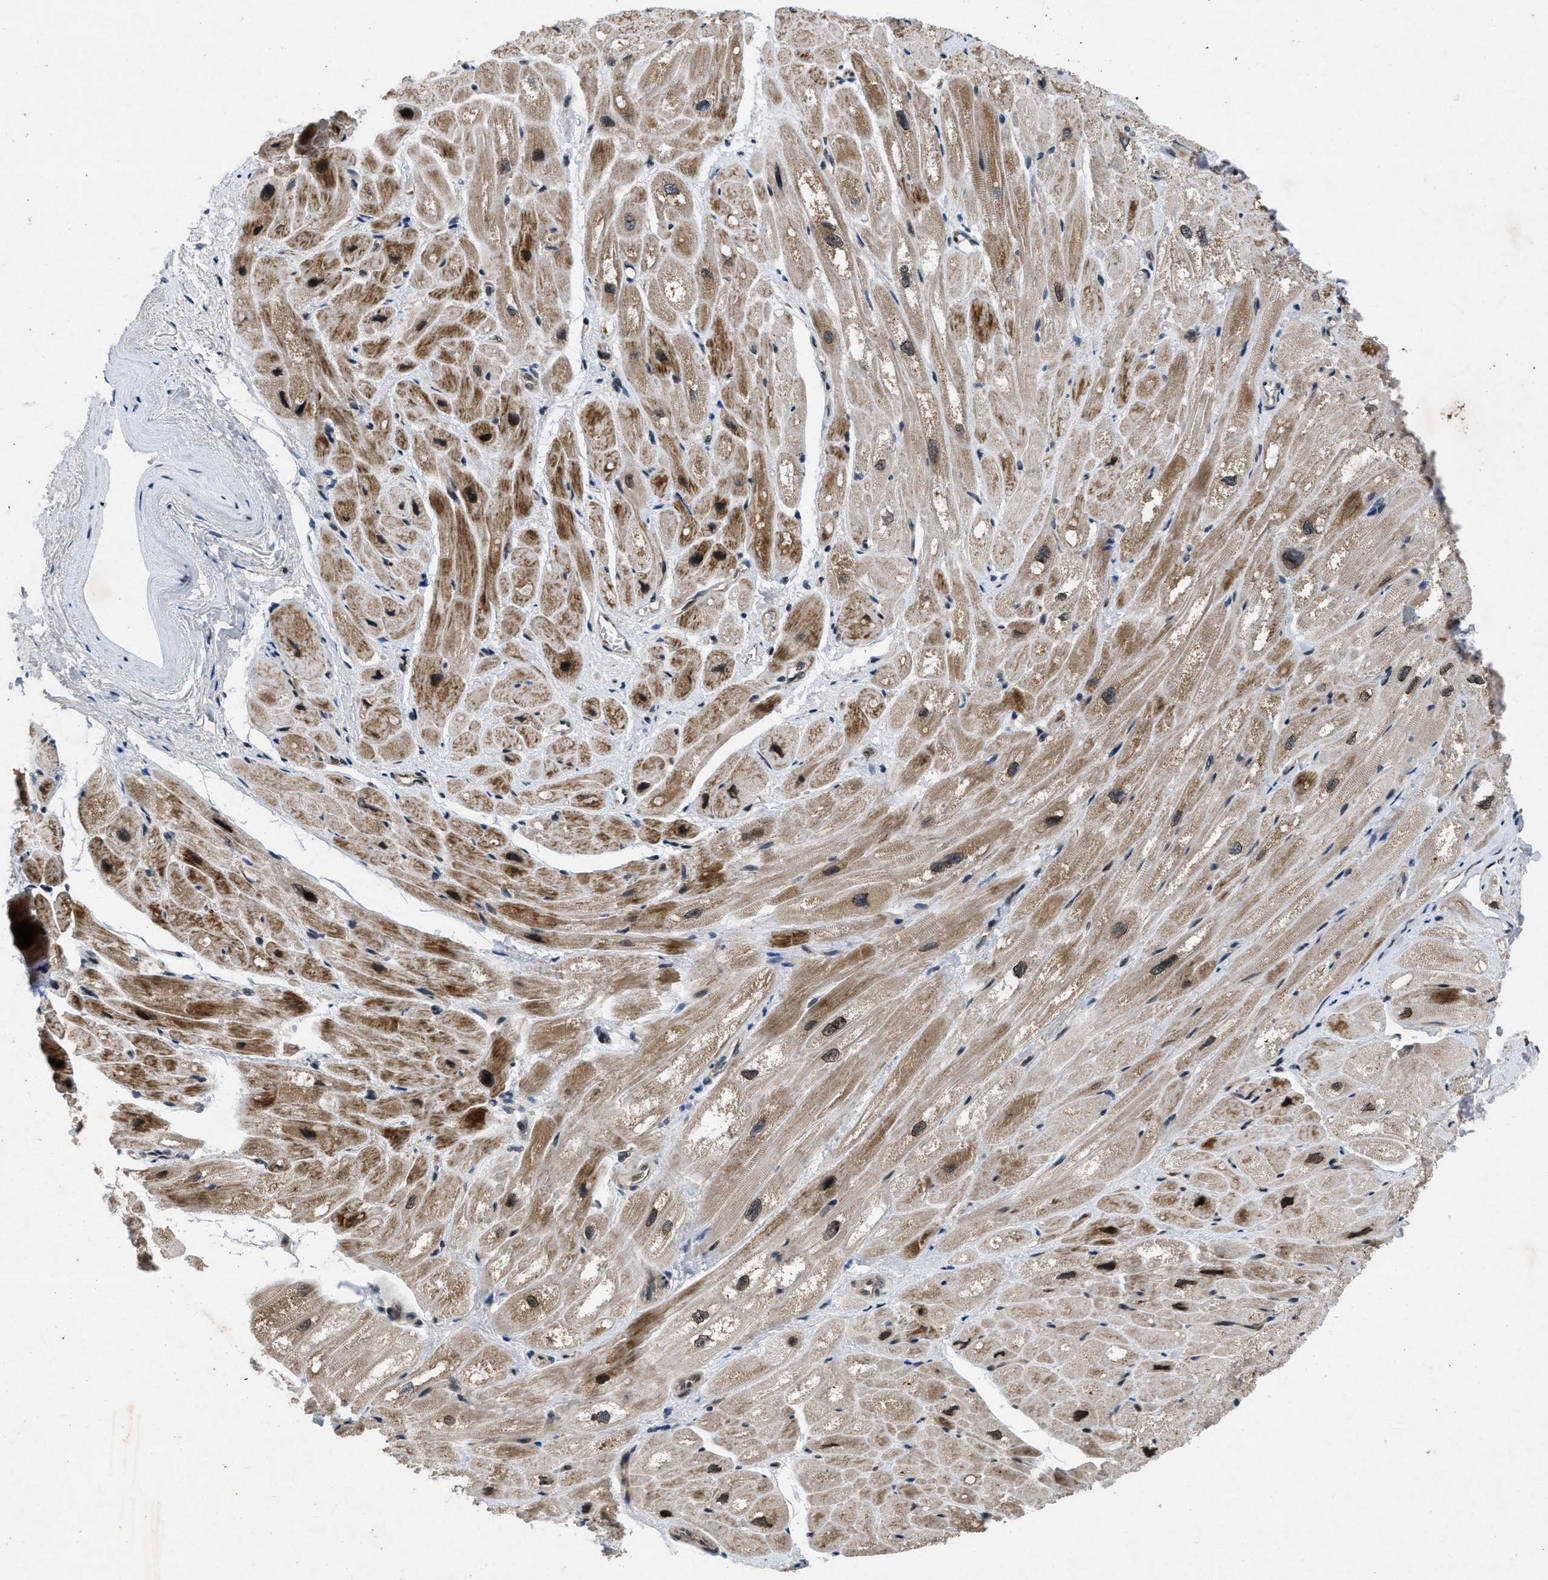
{"staining": {"intensity": "moderate", "quantity": "25%-75%", "location": "cytoplasmic/membranous,nuclear"}, "tissue": "heart muscle", "cell_type": "Cardiomyocytes", "image_type": "normal", "snomed": [{"axis": "morphology", "description": "Normal tissue, NOS"}, {"axis": "topography", "description": "Heart"}], "caption": "Heart muscle stained for a protein (brown) exhibits moderate cytoplasmic/membranous,nuclear positive expression in about 25%-75% of cardiomyocytes.", "gene": "ZNHIT1", "patient": {"sex": "male", "age": 49}}